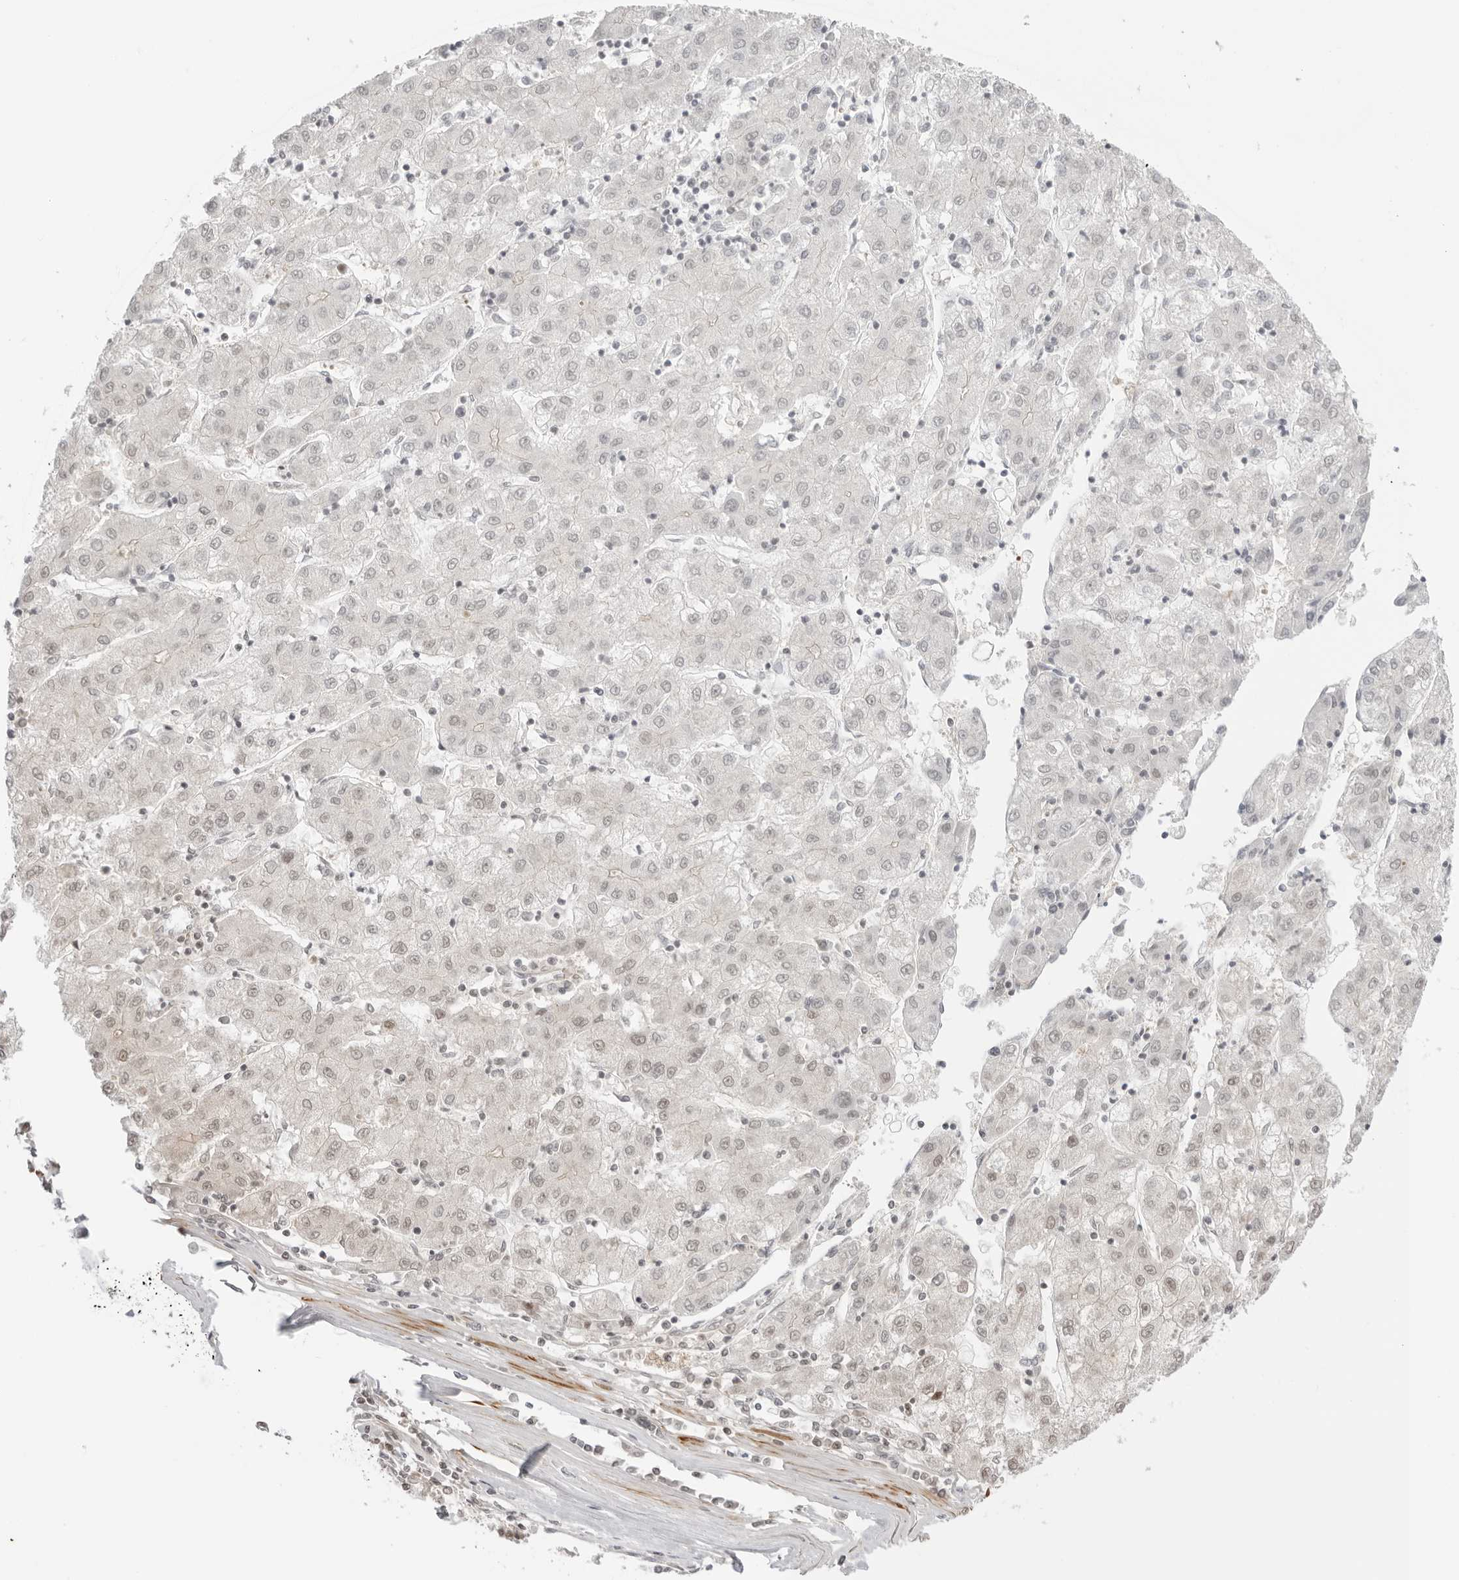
{"staining": {"intensity": "negative", "quantity": "none", "location": "none"}, "tissue": "liver cancer", "cell_type": "Tumor cells", "image_type": "cancer", "snomed": [{"axis": "morphology", "description": "Carcinoma, Hepatocellular, NOS"}, {"axis": "topography", "description": "Liver"}], "caption": "DAB (3,3'-diaminobenzidine) immunohistochemical staining of hepatocellular carcinoma (liver) displays no significant positivity in tumor cells. The staining is performed using DAB brown chromogen with nuclei counter-stained in using hematoxylin.", "gene": "RNF146", "patient": {"sex": "male", "age": 72}}